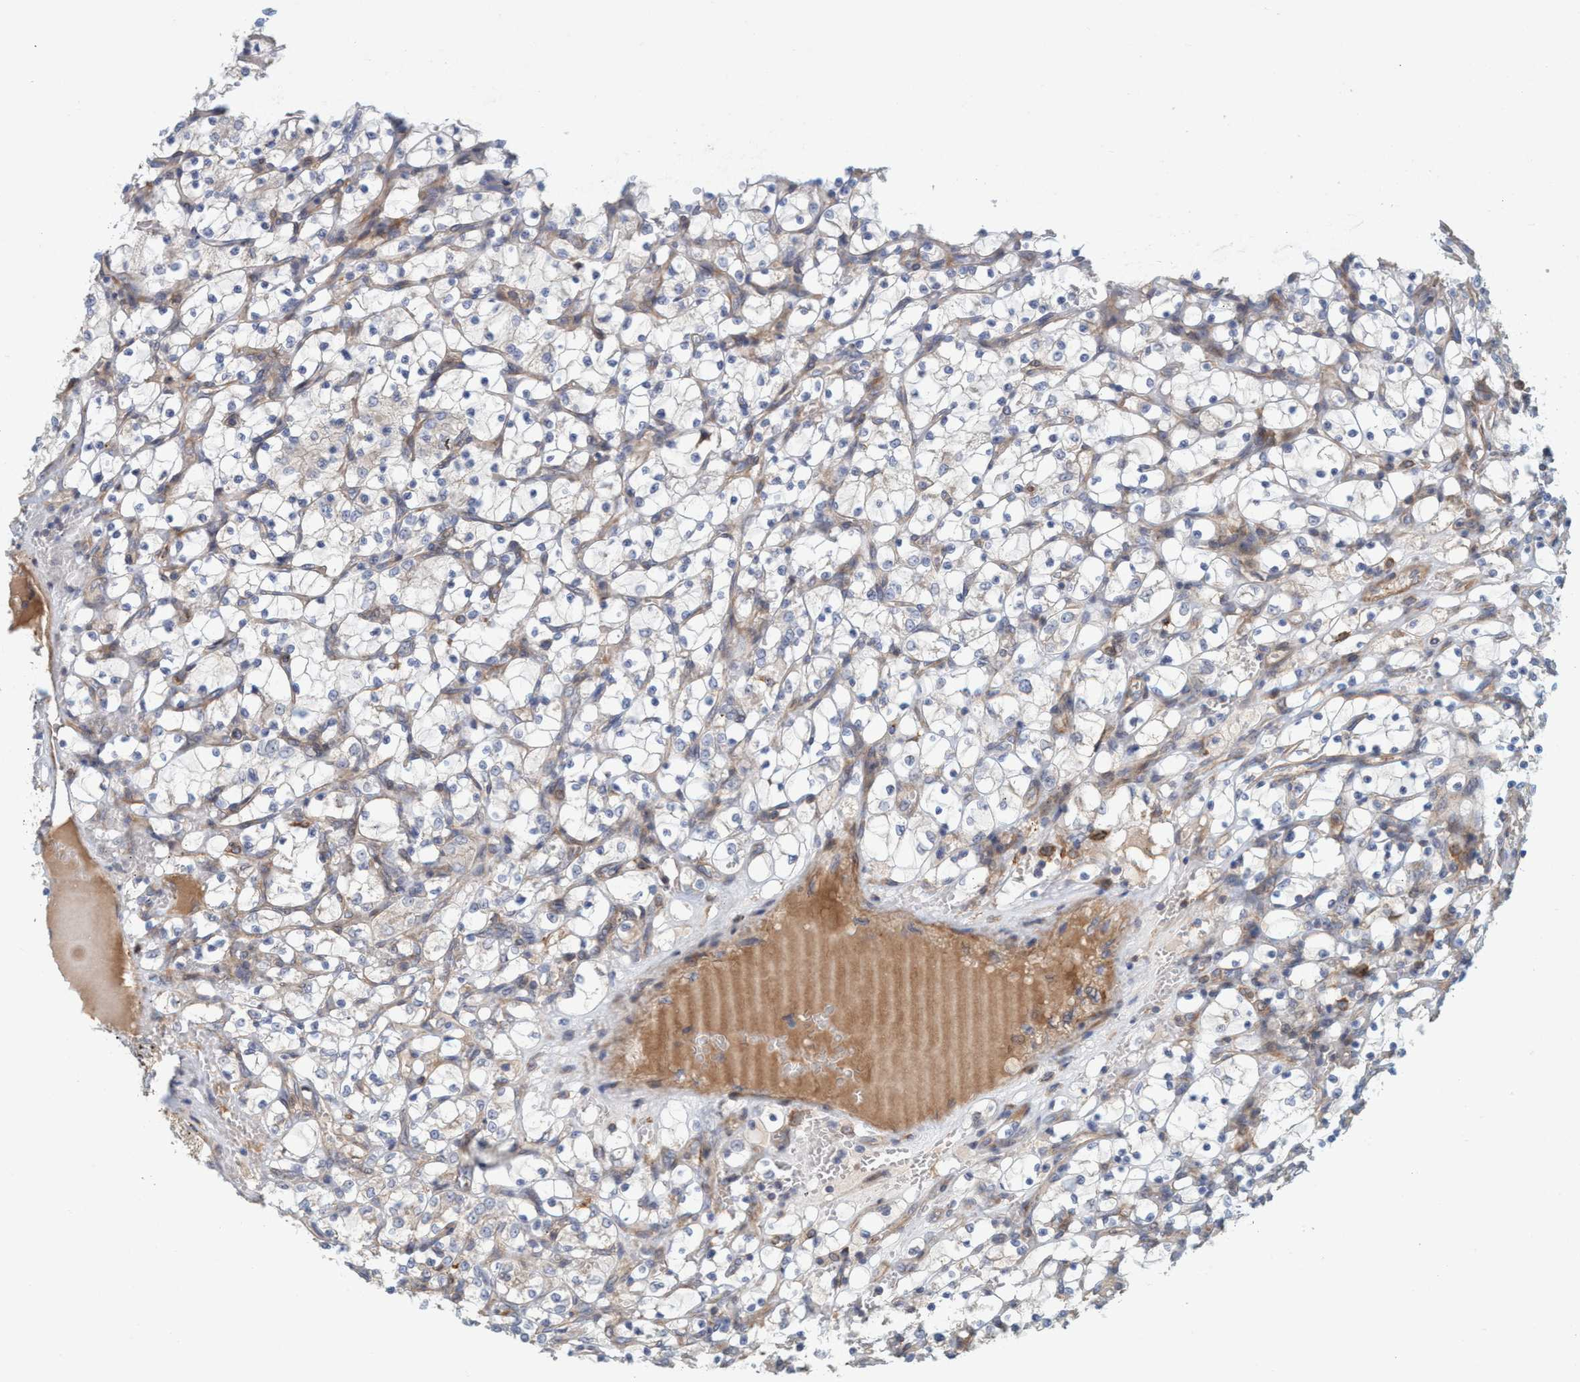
{"staining": {"intensity": "negative", "quantity": "none", "location": "none"}, "tissue": "renal cancer", "cell_type": "Tumor cells", "image_type": "cancer", "snomed": [{"axis": "morphology", "description": "Adenocarcinoma, NOS"}, {"axis": "topography", "description": "Kidney"}], "caption": "Tumor cells are negative for protein expression in human renal cancer.", "gene": "SPECC1", "patient": {"sex": "female", "age": 69}}